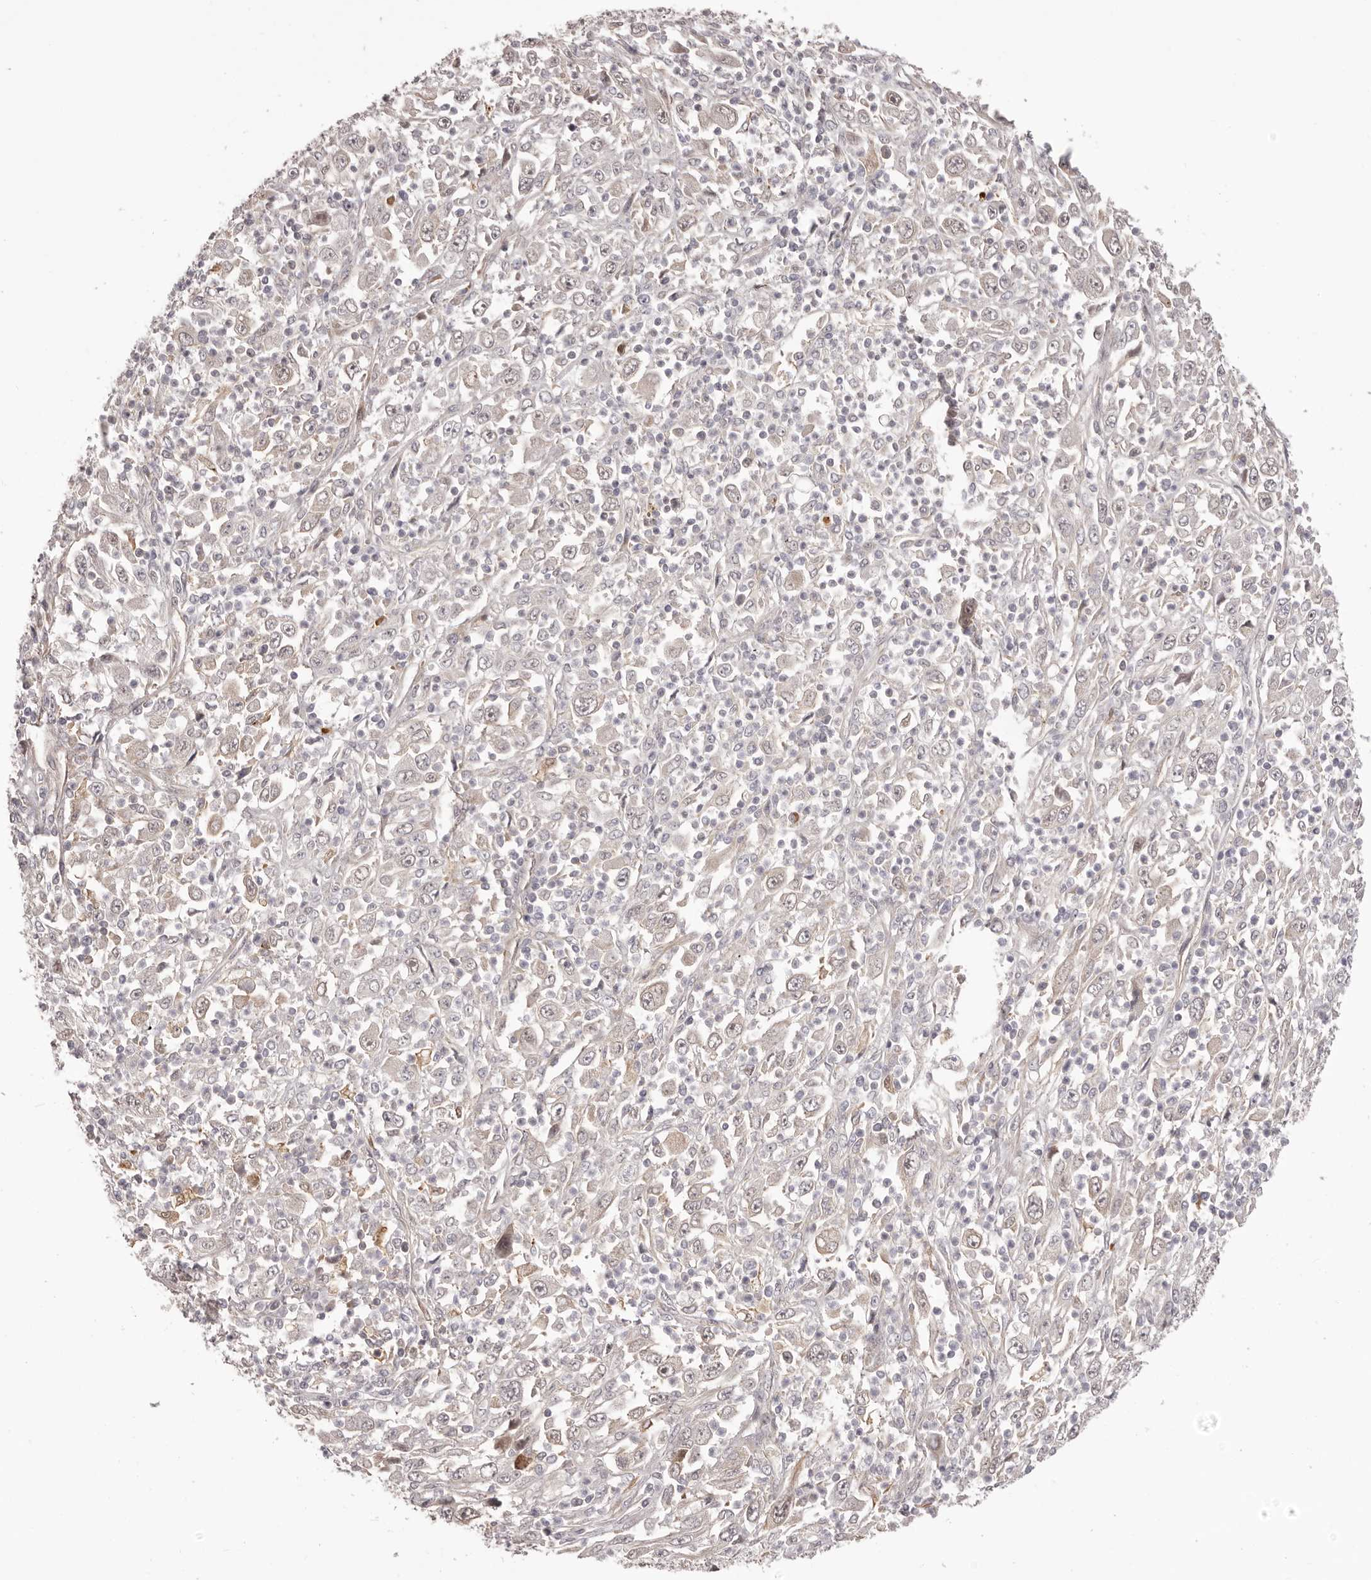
{"staining": {"intensity": "negative", "quantity": "none", "location": "none"}, "tissue": "melanoma", "cell_type": "Tumor cells", "image_type": "cancer", "snomed": [{"axis": "morphology", "description": "Malignant melanoma, Metastatic site"}, {"axis": "topography", "description": "Skin"}], "caption": "Tumor cells show no significant expression in melanoma.", "gene": "OTUD3", "patient": {"sex": "female", "age": 56}}